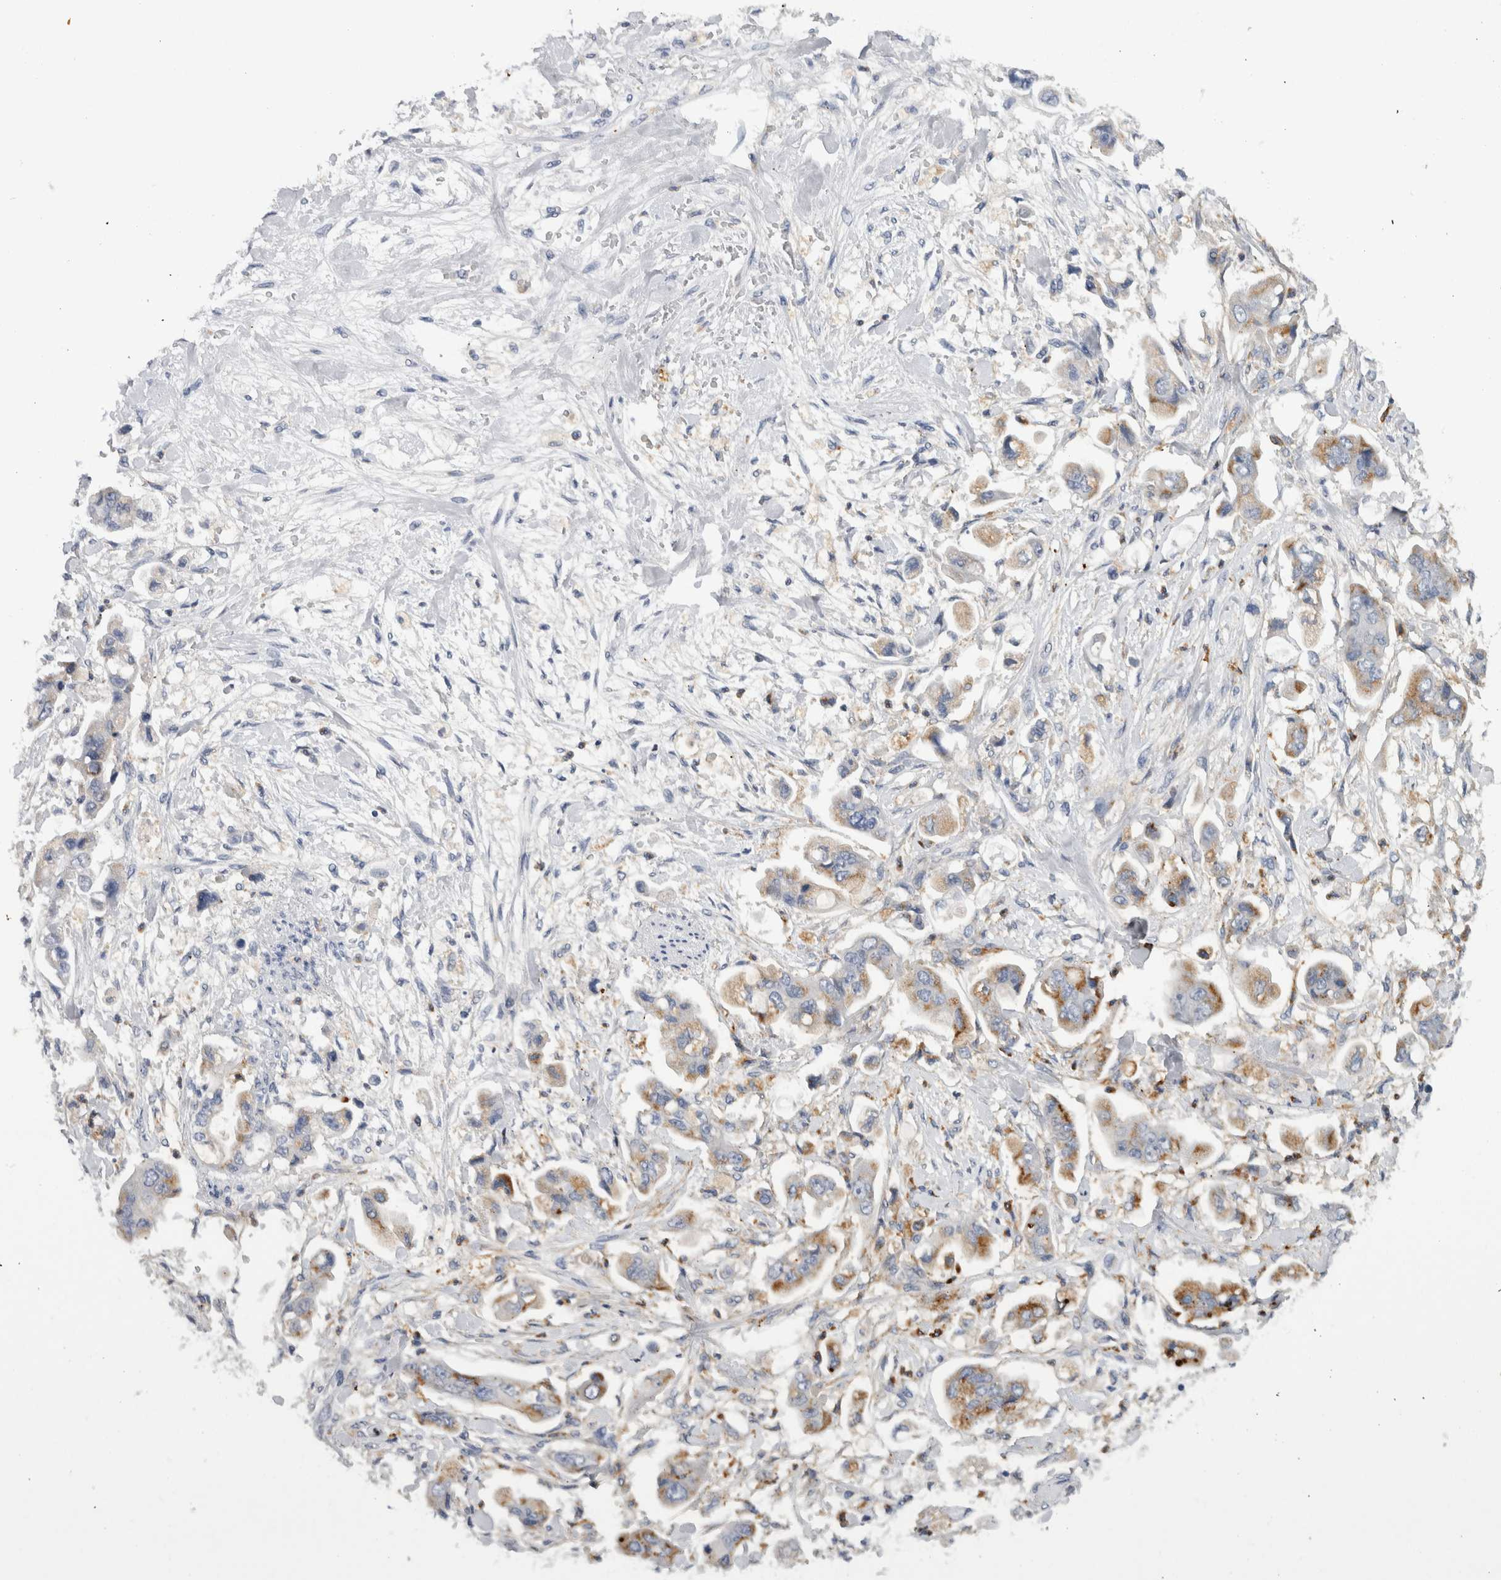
{"staining": {"intensity": "moderate", "quantity": ">75%", "location": "cytoplasmic/membranous"}, "tissue": "stomach cancer", "cell_type": "Tumor cells", "image_type": "cancer", "snomed": [{"axis": "morphology", "description": "Adenocarcinoma, NOS"}, {"axis": "topography", "description": "Stomach"}], "caption": "Stomach cancer tissue reveals moderate cytoplasmic/membranous positivity in approximately >75% of tumor cells", "gene": "CD63", "patient": {"sex": "male", "age": 62}}